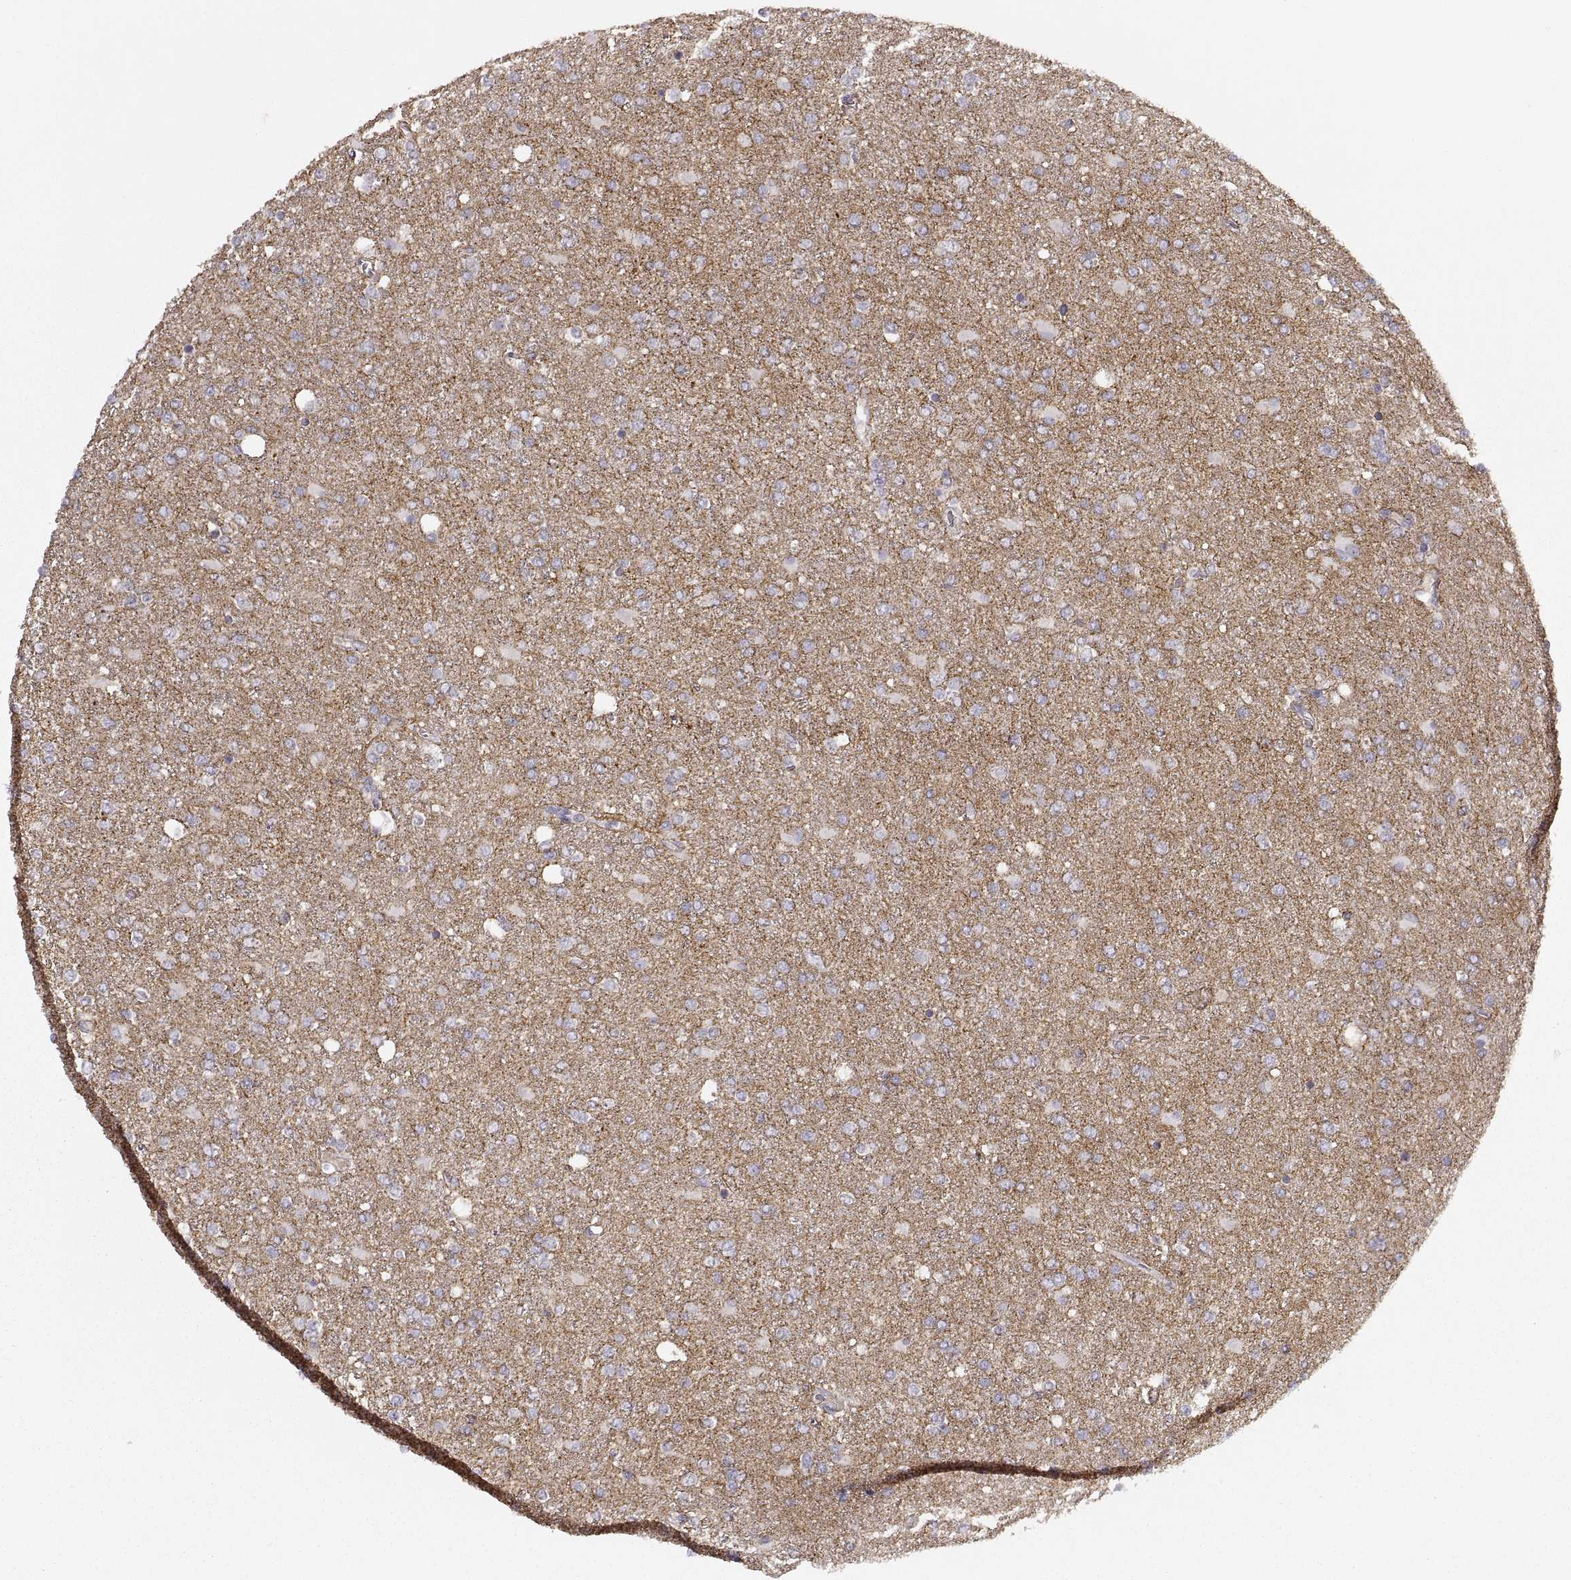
{"staining": {"intensity": "negative", "quantity": "none", "location": "none"}, "tissue": "glioma", "cell_type": "Tumor cells", "image_type": "cancer", "snomed": [{"axis": "morphology", "description": "Glioma, malignant, High grade"}, {"axis": "topography", "description": "Cerebral cortex"}], "caption": "Malignant high-grade glioma was stained to show a protein in brown. There is no significant expression in tumor cells.", "gene": "CDH2", "patient": {"sex": "male", "age": 70}}